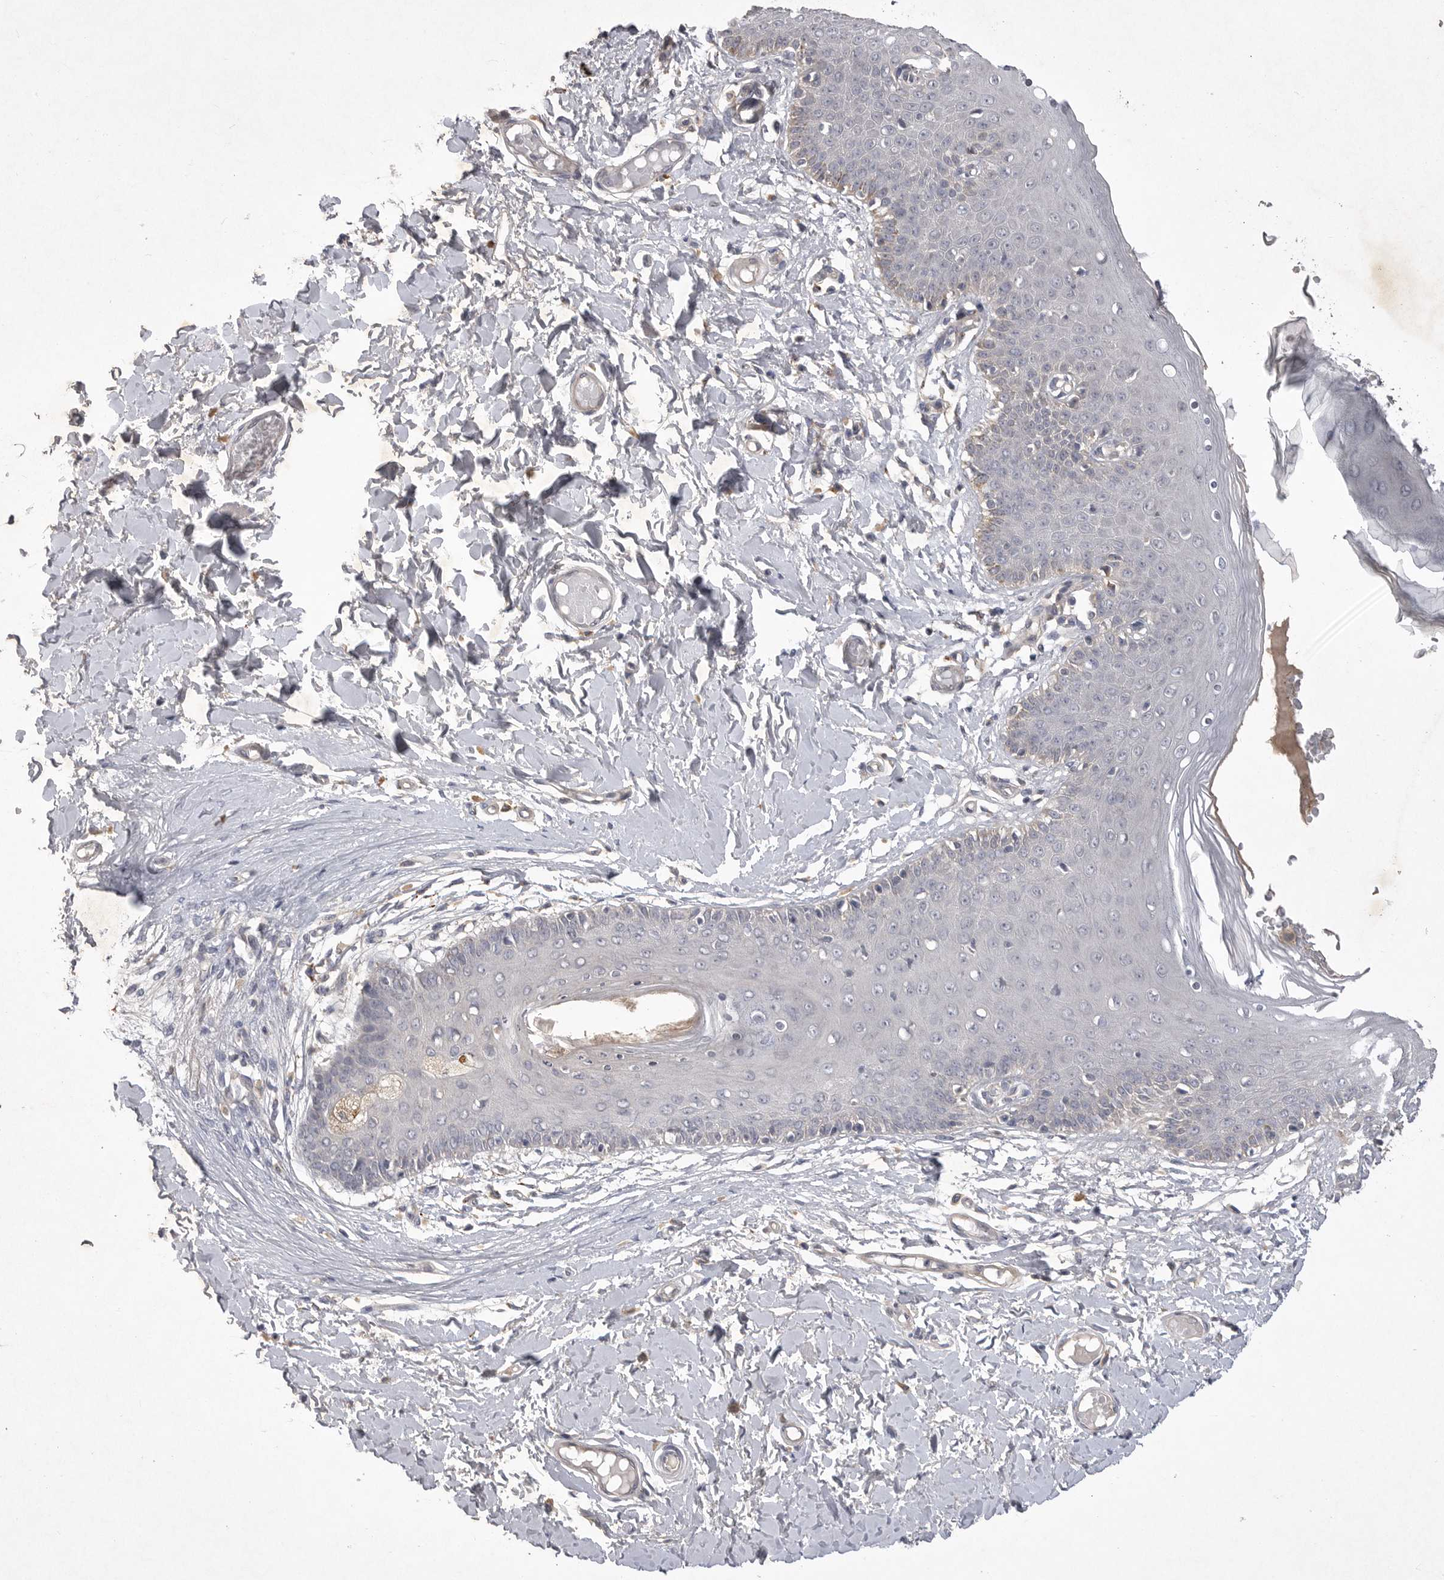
{"staining": {"intensity": "negative", "quantity": "none", "location": "none"}, "tissue": "skin", "cell_type": "Epidermal cells", "image_type": "normal", "snomed": [{"axis": "morphology", "description": "Normal tissue, NOS"}, {"axis": "topography", "description": "Vulva"}], "caption": "Immunohistochemical staining of unremarkable human skin displays no significant staining in epidermal cells. (Brightfield microscopy of DAB immunohistochemistry at high magnification).", "gene": "DHDDS", "patient": {"sex": "female", "age": 66}}